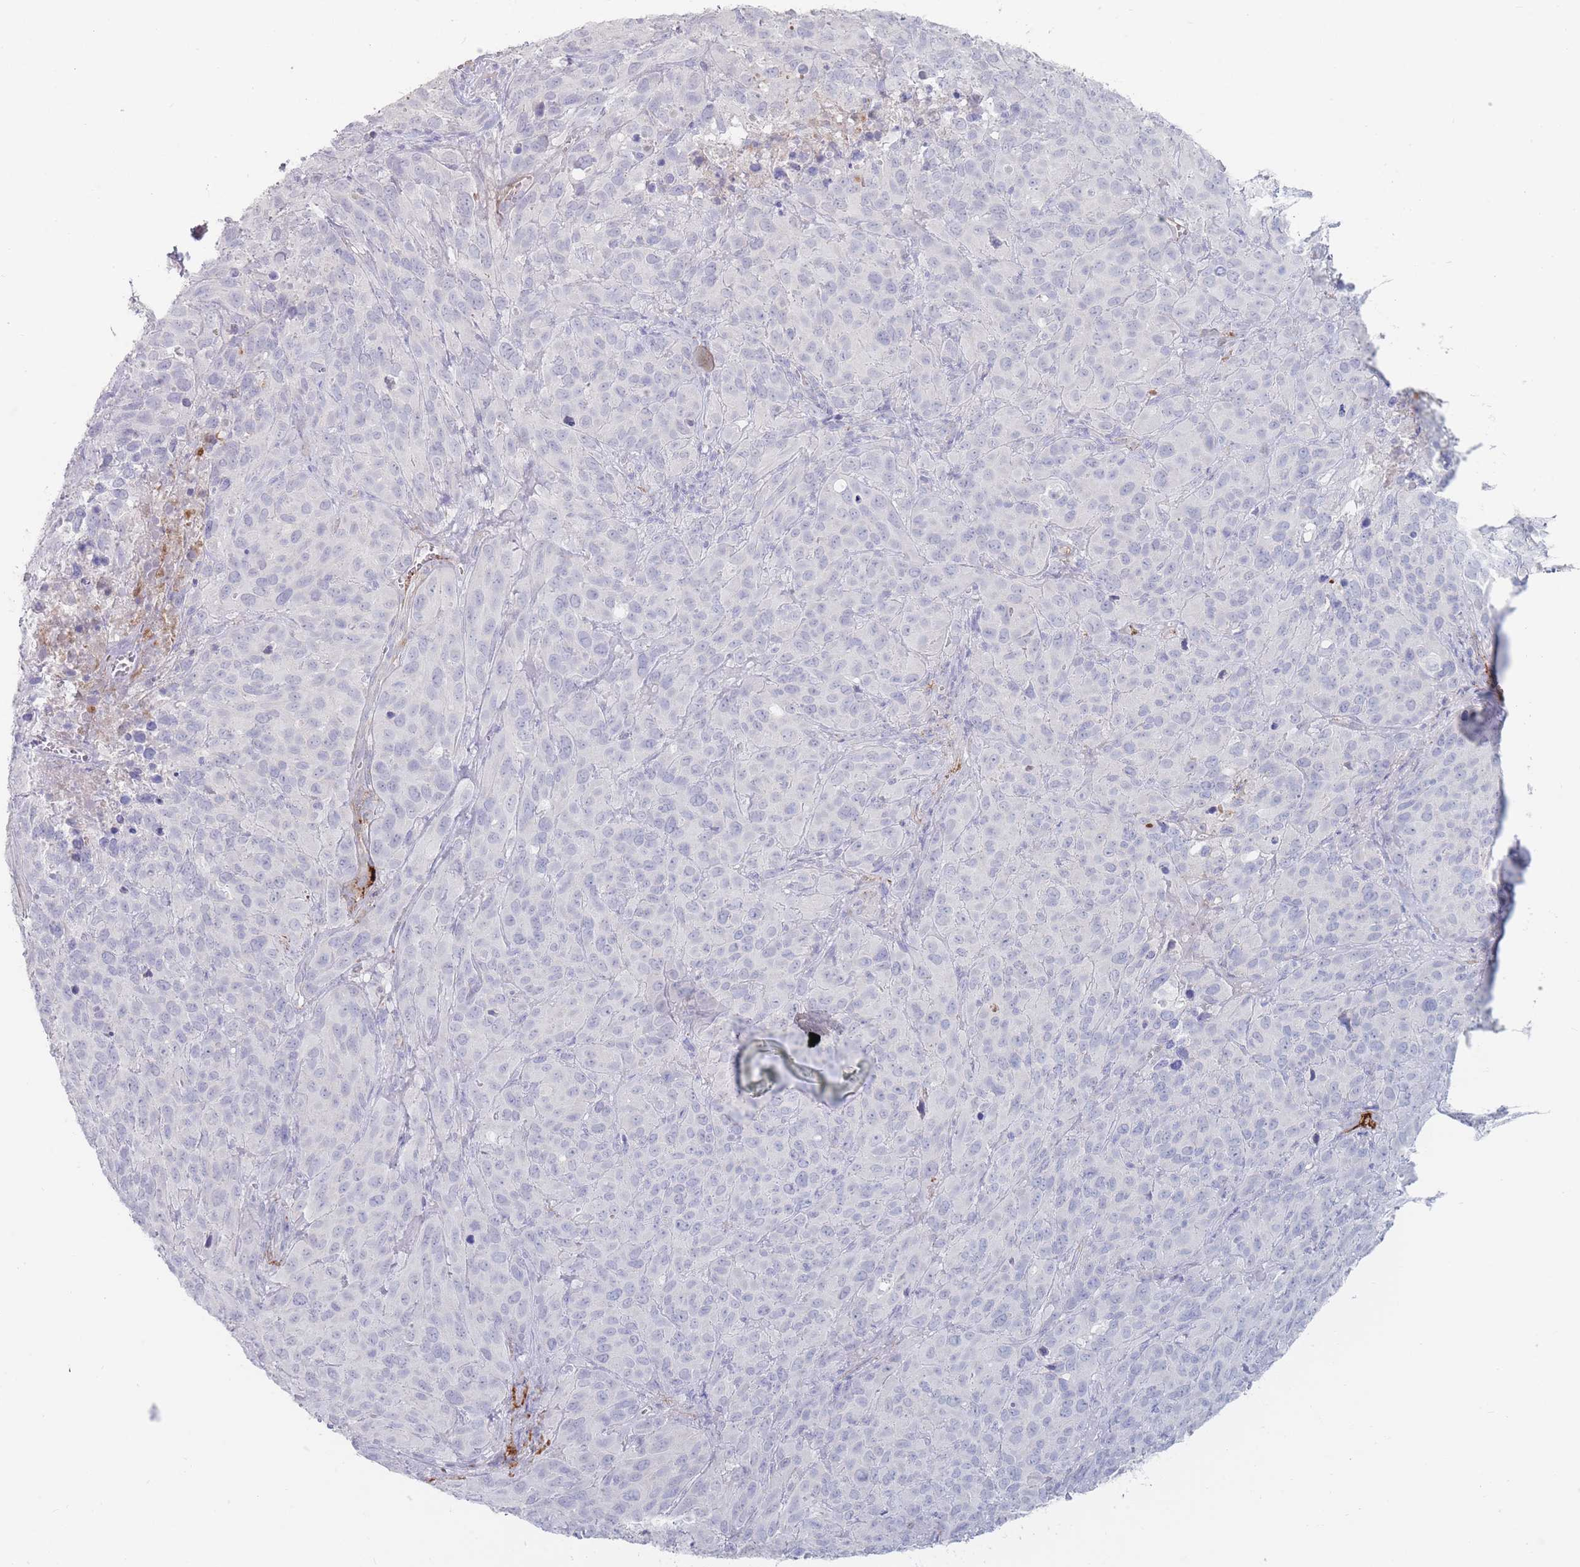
{"staining": {"intensity": "negative", "quantity": "none", "location": "none"}, "tissue": "cervical cancer", "cell_type": "Tumor cells", "image_type": "cancer", "snomed": [{"axis": "morphology", "description": "Squamous cell carcinoma, NOS"}, {"axis": "topography", "description": "Cervix"}], "caption": "Immunohistochemistry (IHC) of cervical squamous cell carcinoma demonstrates no expression in tumor cells.", "gene": "PRG4", "patient": {"sex": "female", "age": 51}}